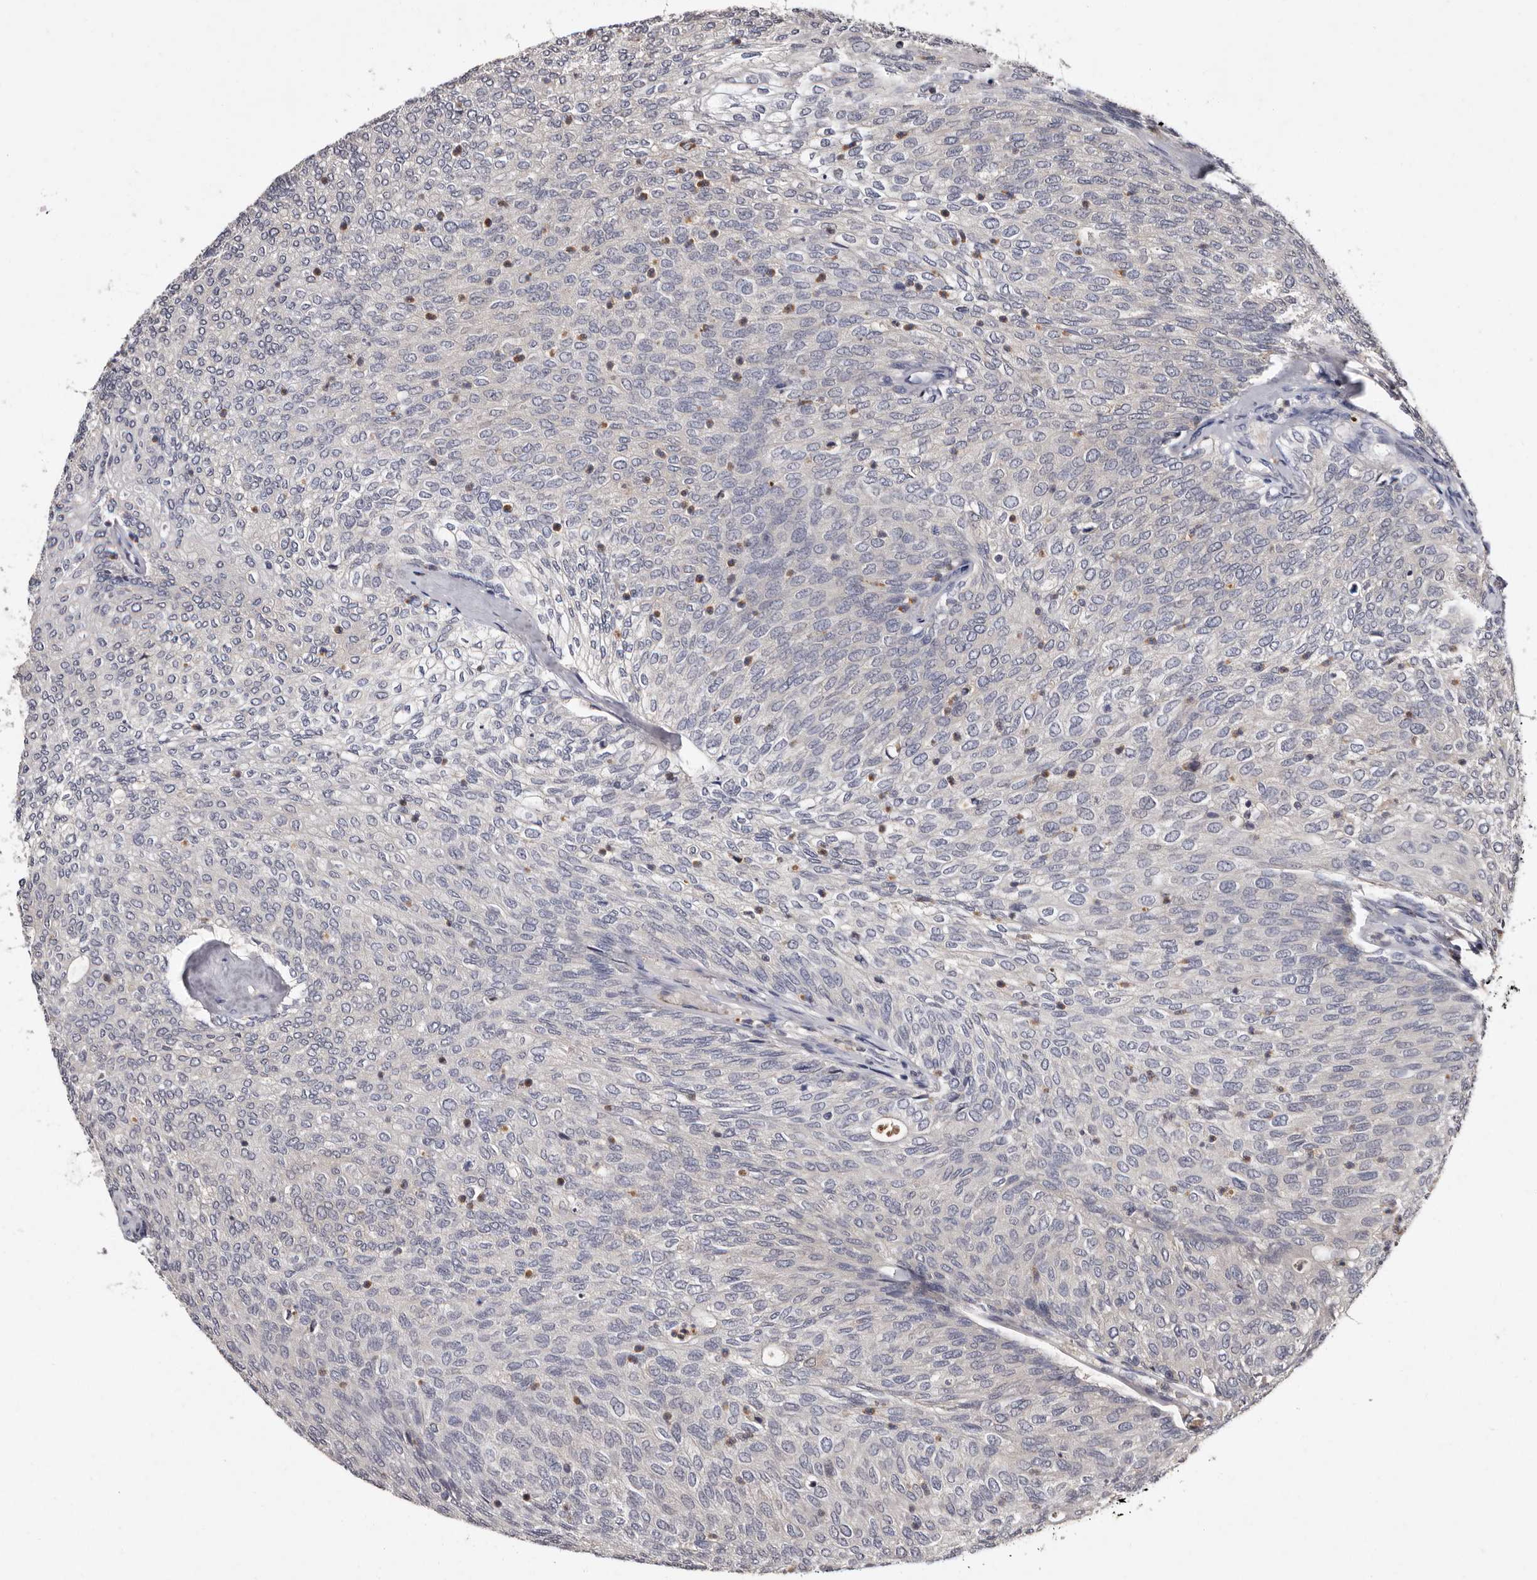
{"staining": {"intensity": "negative", "quantity": "none", "location": "none"}, "tissue": "urothelial cancer", "cell_type": "Tumor cells", "image_type": "cancer", "snomed": [{"axis": "morphology", "description": "Urothelial carcinoma, Low grade"}, {"axis": "topography", "description": "Urinary bladder"}], "caption": "Low-grade urothelial carcinoma was stained to show a protein in brown. There is no significant positivity in tumor cells.", "gene": "DNPH1", "patient": {"sex": "female", "age": 79}}